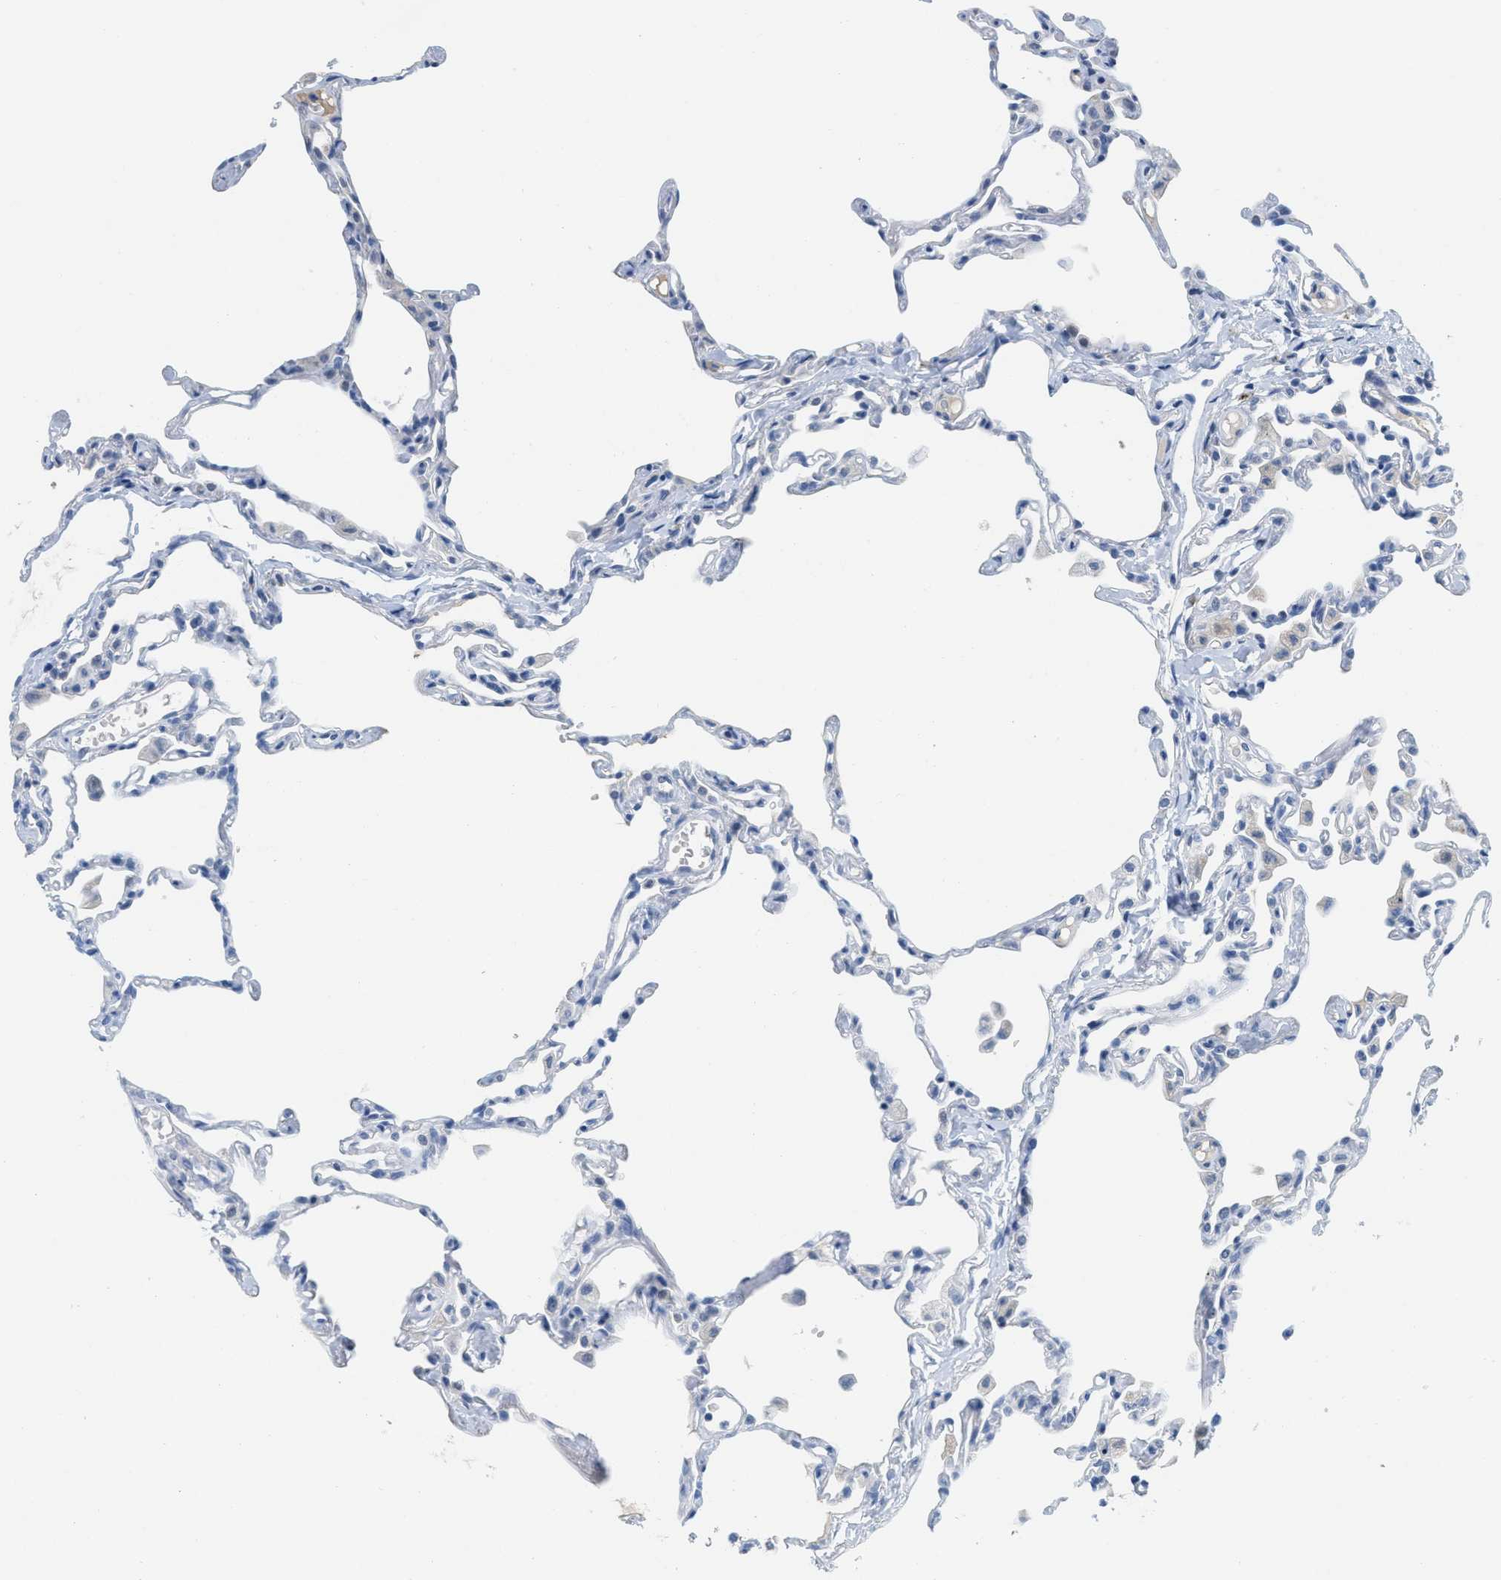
{"staining": {"intensity": "negative", "quantity": "none", "location": "none"}, "tissue": "lung", "cell_type": "Alveolar cells", "image_type": "normal", "snomed": [{"axis": "morphology", "description": "Normal tissue, NOS"}, {"axis": "topography", "description": "Lung"}], "caption": "IHC photomicrograph of normal human lung stained for a protein (brown), which displays no positivity in alveolar cells. (DAB (3,3'-diaminobenzidine) IHC visualized using brightfield microscopy, high magnification).", "gene": "HSF2", "patient": {"sex": "female", "age": 49}}